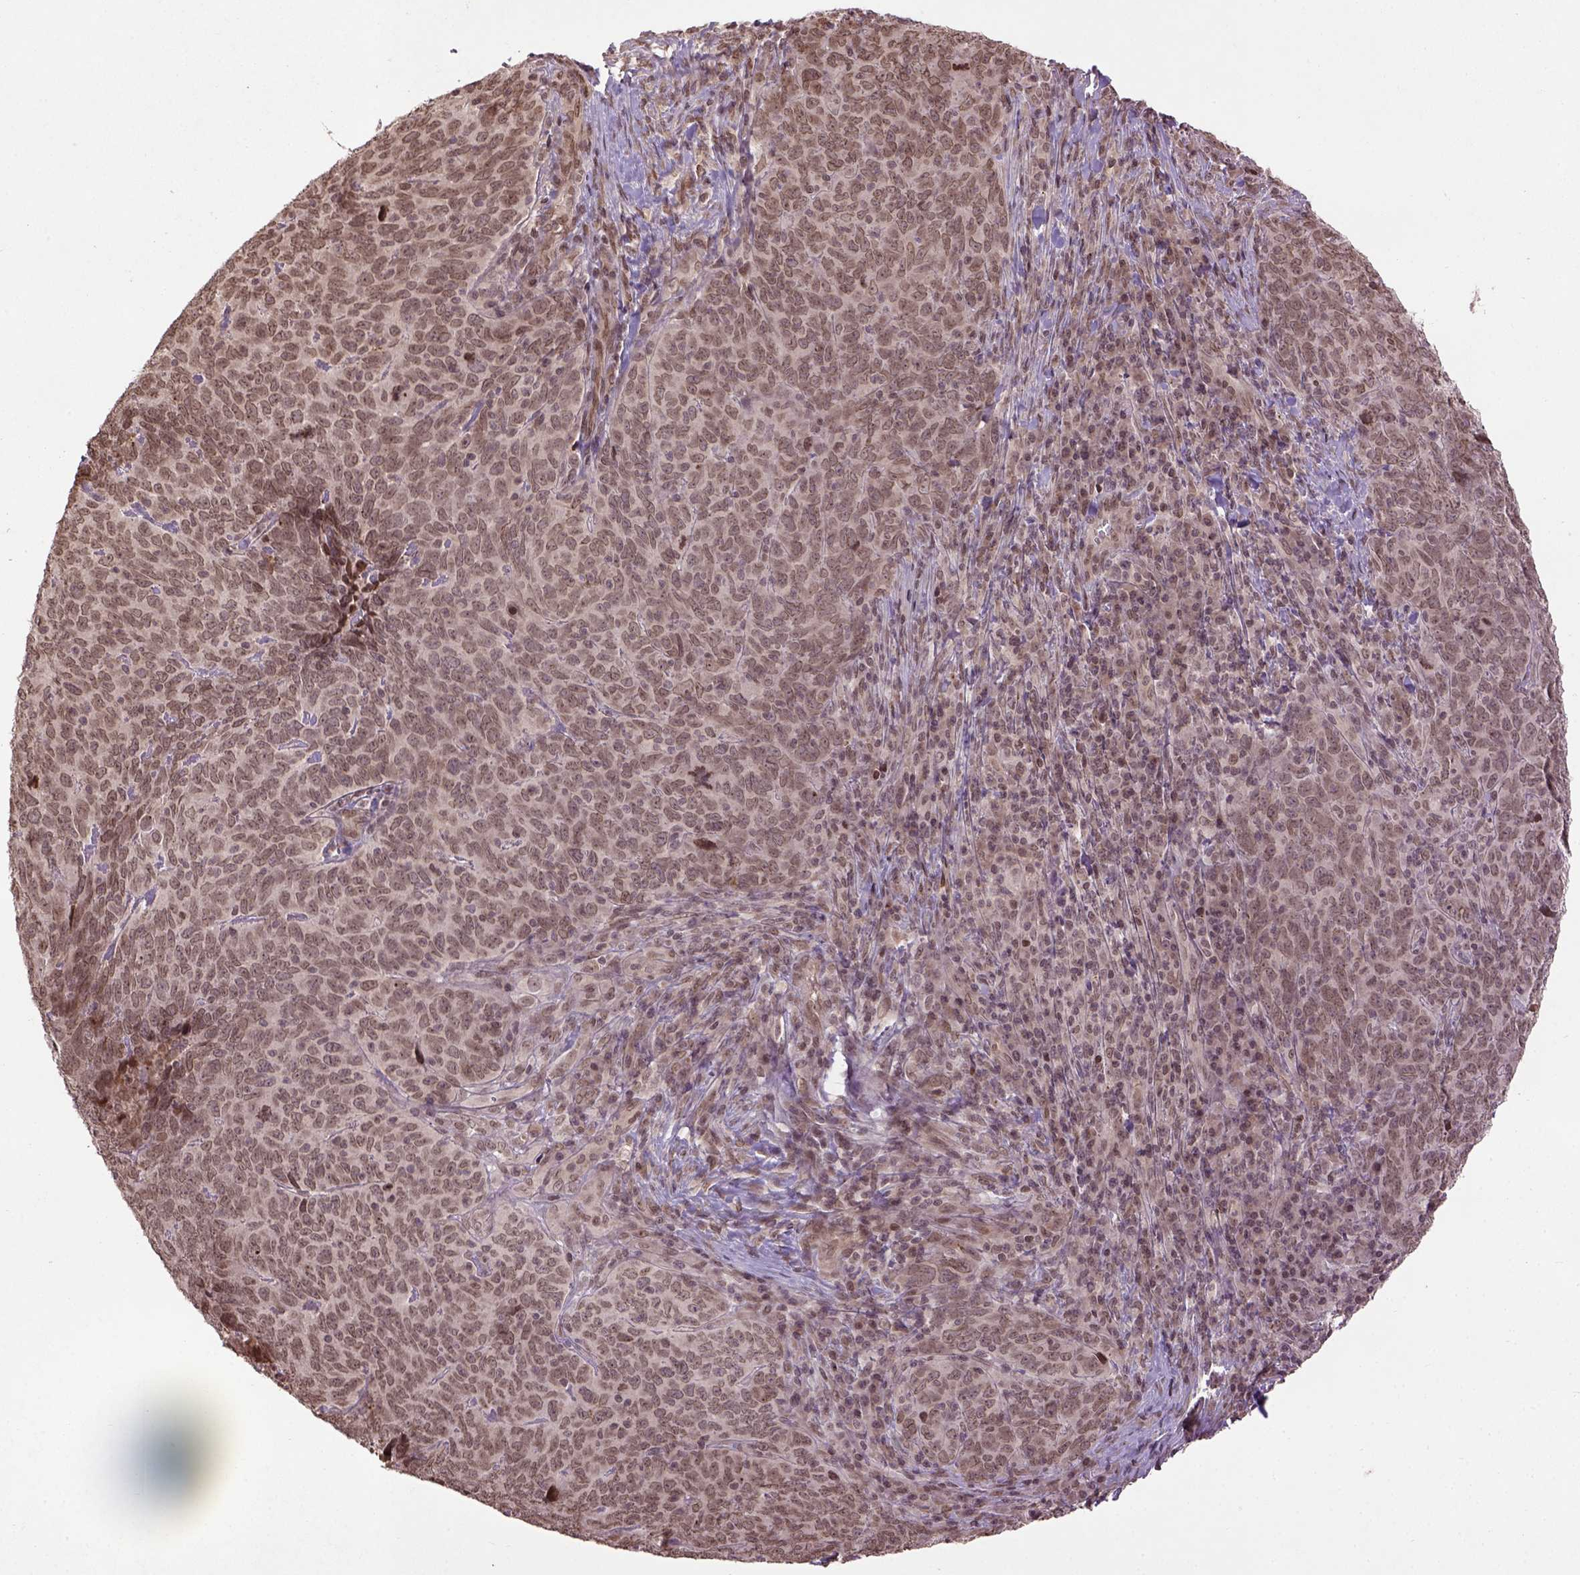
{"staining": {"intensity": "moderate", "quantity": ">75%", "location": "nuclear"}, "tissue": "skin cancer", "cell_type": "Tumor cells", "image_type": "cancer", "snomed": [{"axis": "morphology", "description": "Squamous cell carcinoma, NOS"}, {"axis": "topography", "description": "Skin"}, {"axis": "topography", "description": "Anal"}], "caption": "Moderate nuclear positivity is present in about >75% of tumor cells in skin cancer (squamous cell carcinoma). Immunohistochemistry stains the protein of interest in brown and the nuclei are stained blue.", "gene": "BANF1", "patient": {"sex": "female", "age": 51}}